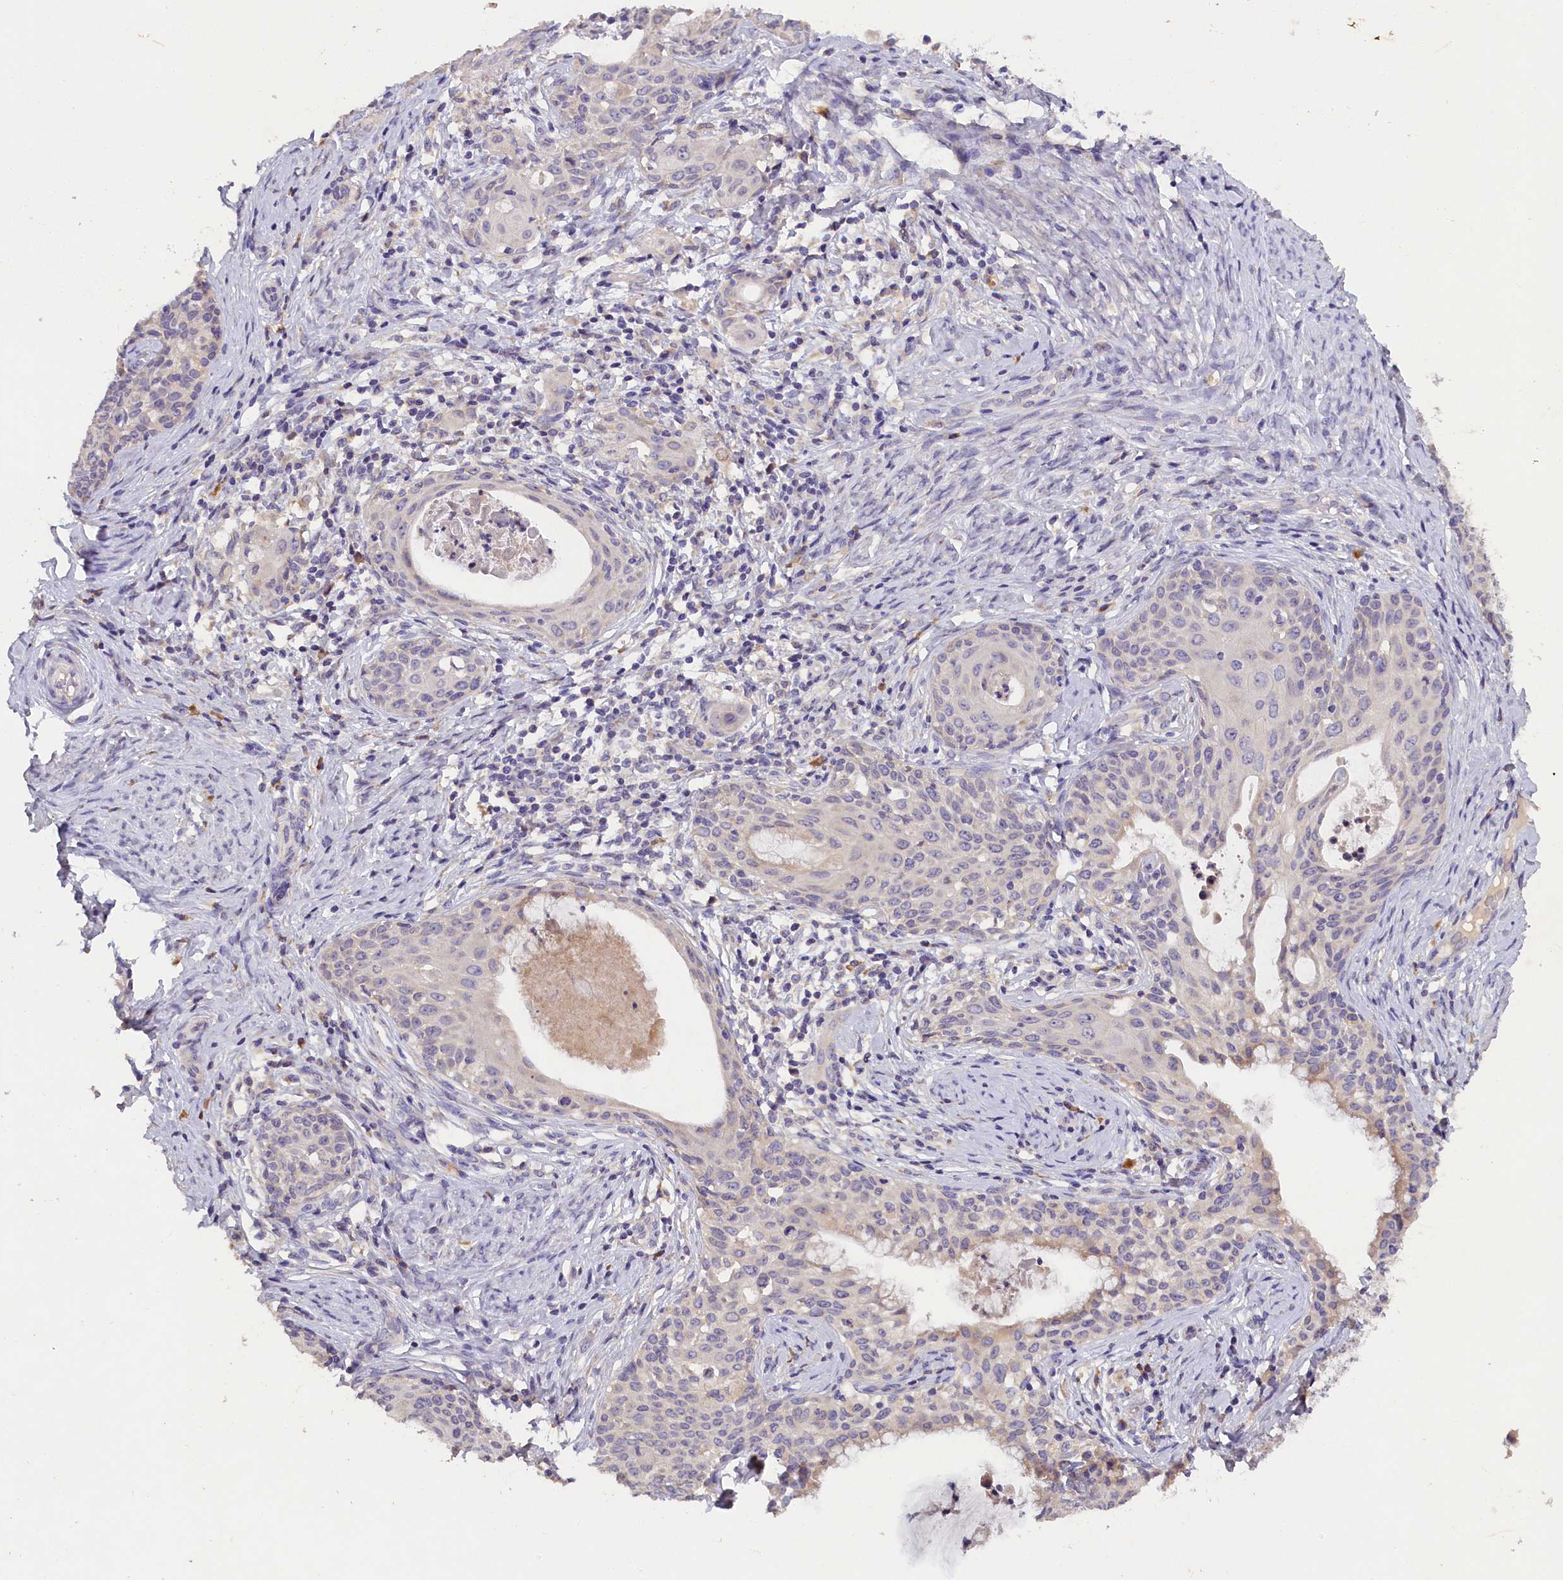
{"staining": {"intensity": "negative", "quantity": "none", "location": "none"}, "tissue": "cervical cancer", "cell_type": "Tumor cells", "image_type": "cancer", "snomed": [{"axis": "morphology", "description": "Squamous cell carcinoma, NOS"}, {"axis": "morphology", "description": "Adenocarcinoma, NOS"}, {"axis": "topography", "description": "Cervix"}], "caption": "DAB immunohistochemical staining of cervical cancer (adenocarcinoma) demonstrates no significant staining in tumor cells. (DAB immunohistochemistry (IHC), high magnification).", "gene": "ST7L", "patient": {"sex": "female", "age": 52}}